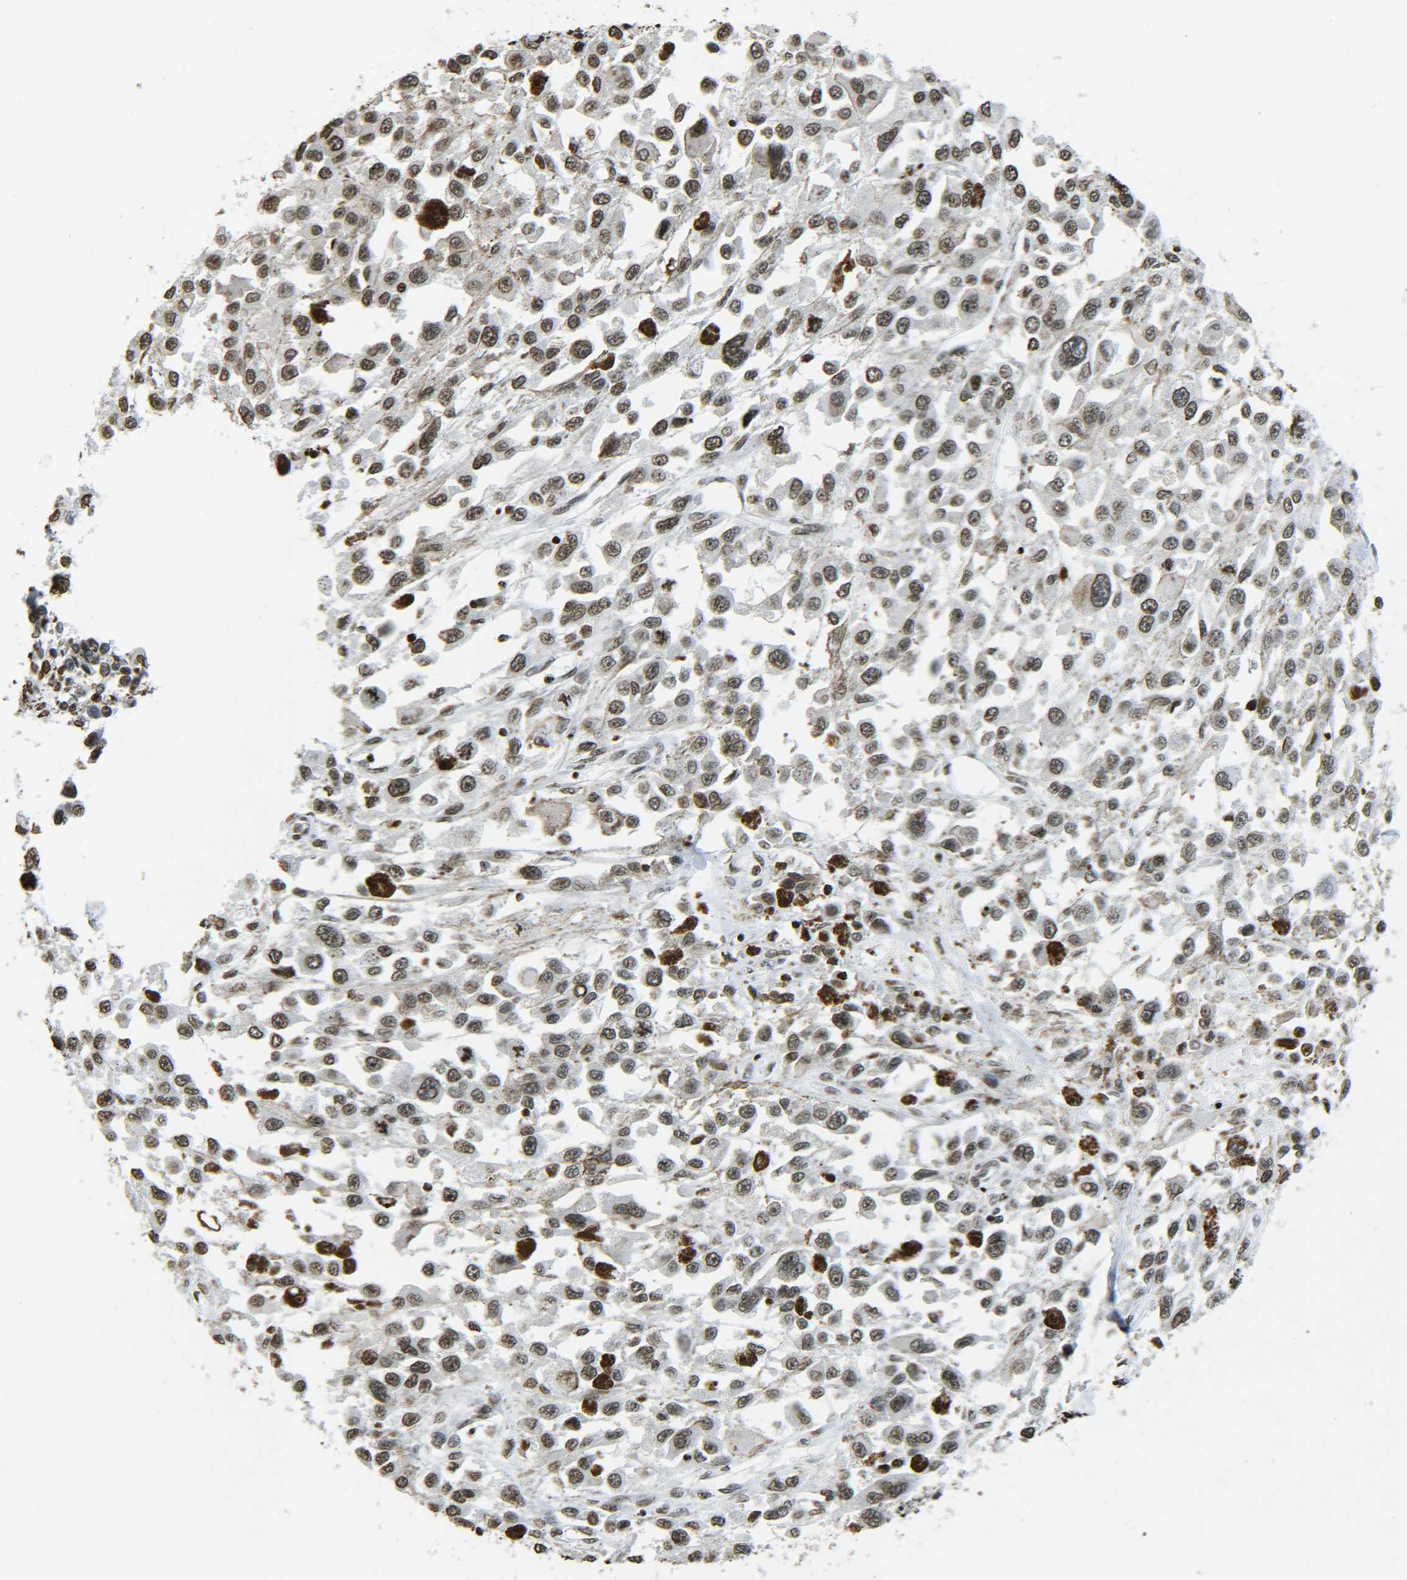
{"staining": {"intensity": "moderate", "quantity": "25%-75%", "location": "nuclear"}, "tissue": "melanoma", "cell_type": "Tumor cells", "image_type": "cancer", "snomed": [{"axis": "morphology", "description": "Malignant melanoma, Metastatic site"}, {"axis": "topography", "description": "Lymph node"}], "caption": "Melanoma stained for a protein demonstrates moderate nuclear positivity in tumor cells.", "gene": "H4C16", "patient": {"sex": "male", "age": 59}}